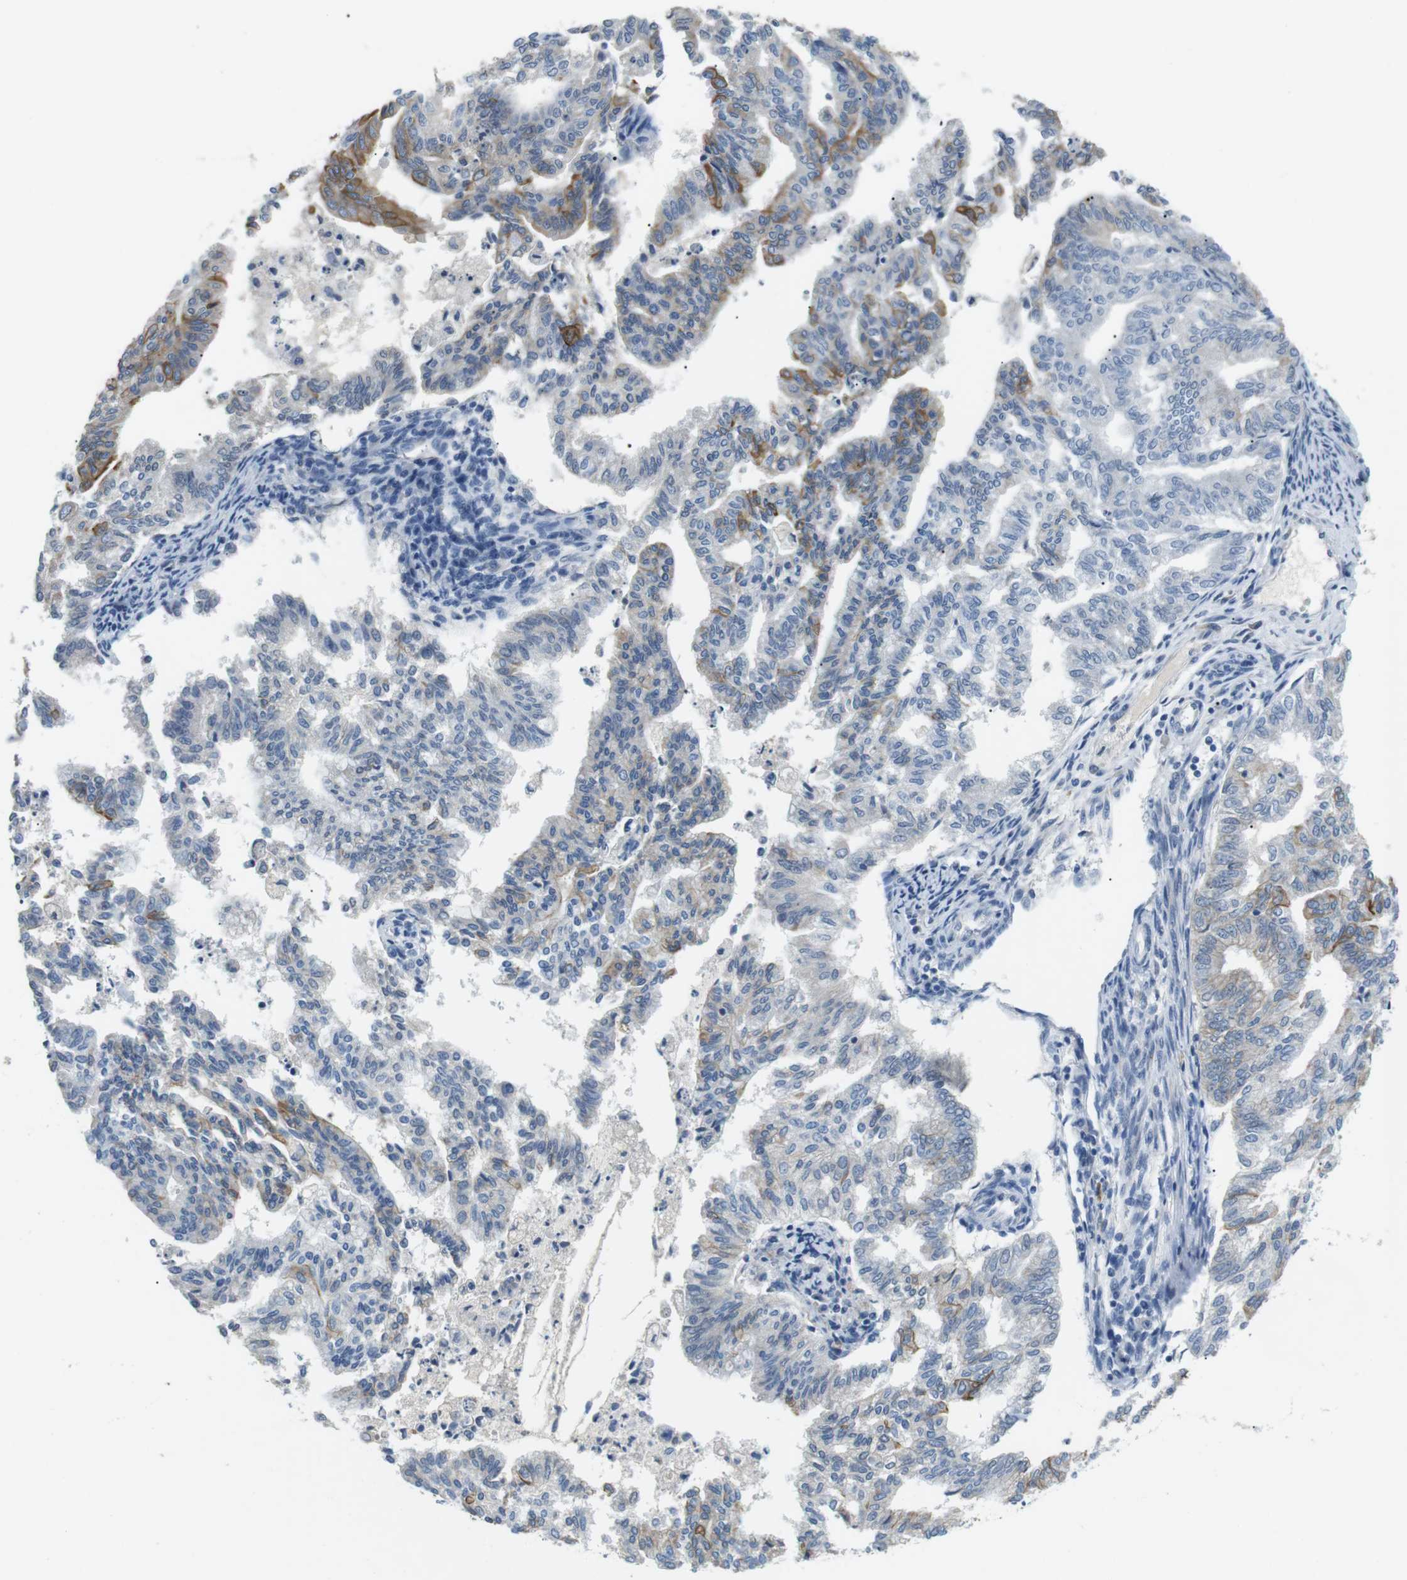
{"staining": {"intensity": "moderate", "quantity": "<25%", "location": "cytoplasmic/membranous"}, "tissue": "endometrial cancer", "cell_type": "Tumor cells", "image_type": "cancer", "snomed": [{"axis": "morphology", "description": "Adenocarcinoma, NOS"}, {"axis": "topography", "description": "Endometrium"}], "caption": "This photomicrograph displays IHC staining of endometrial cancer (adenocarcinoma), with low moderate cytoplasmic/membranous staining in about <25% of tumor cells.", "gene": "UNC5CL", "patient": {"sex": "female", "age": 79}}